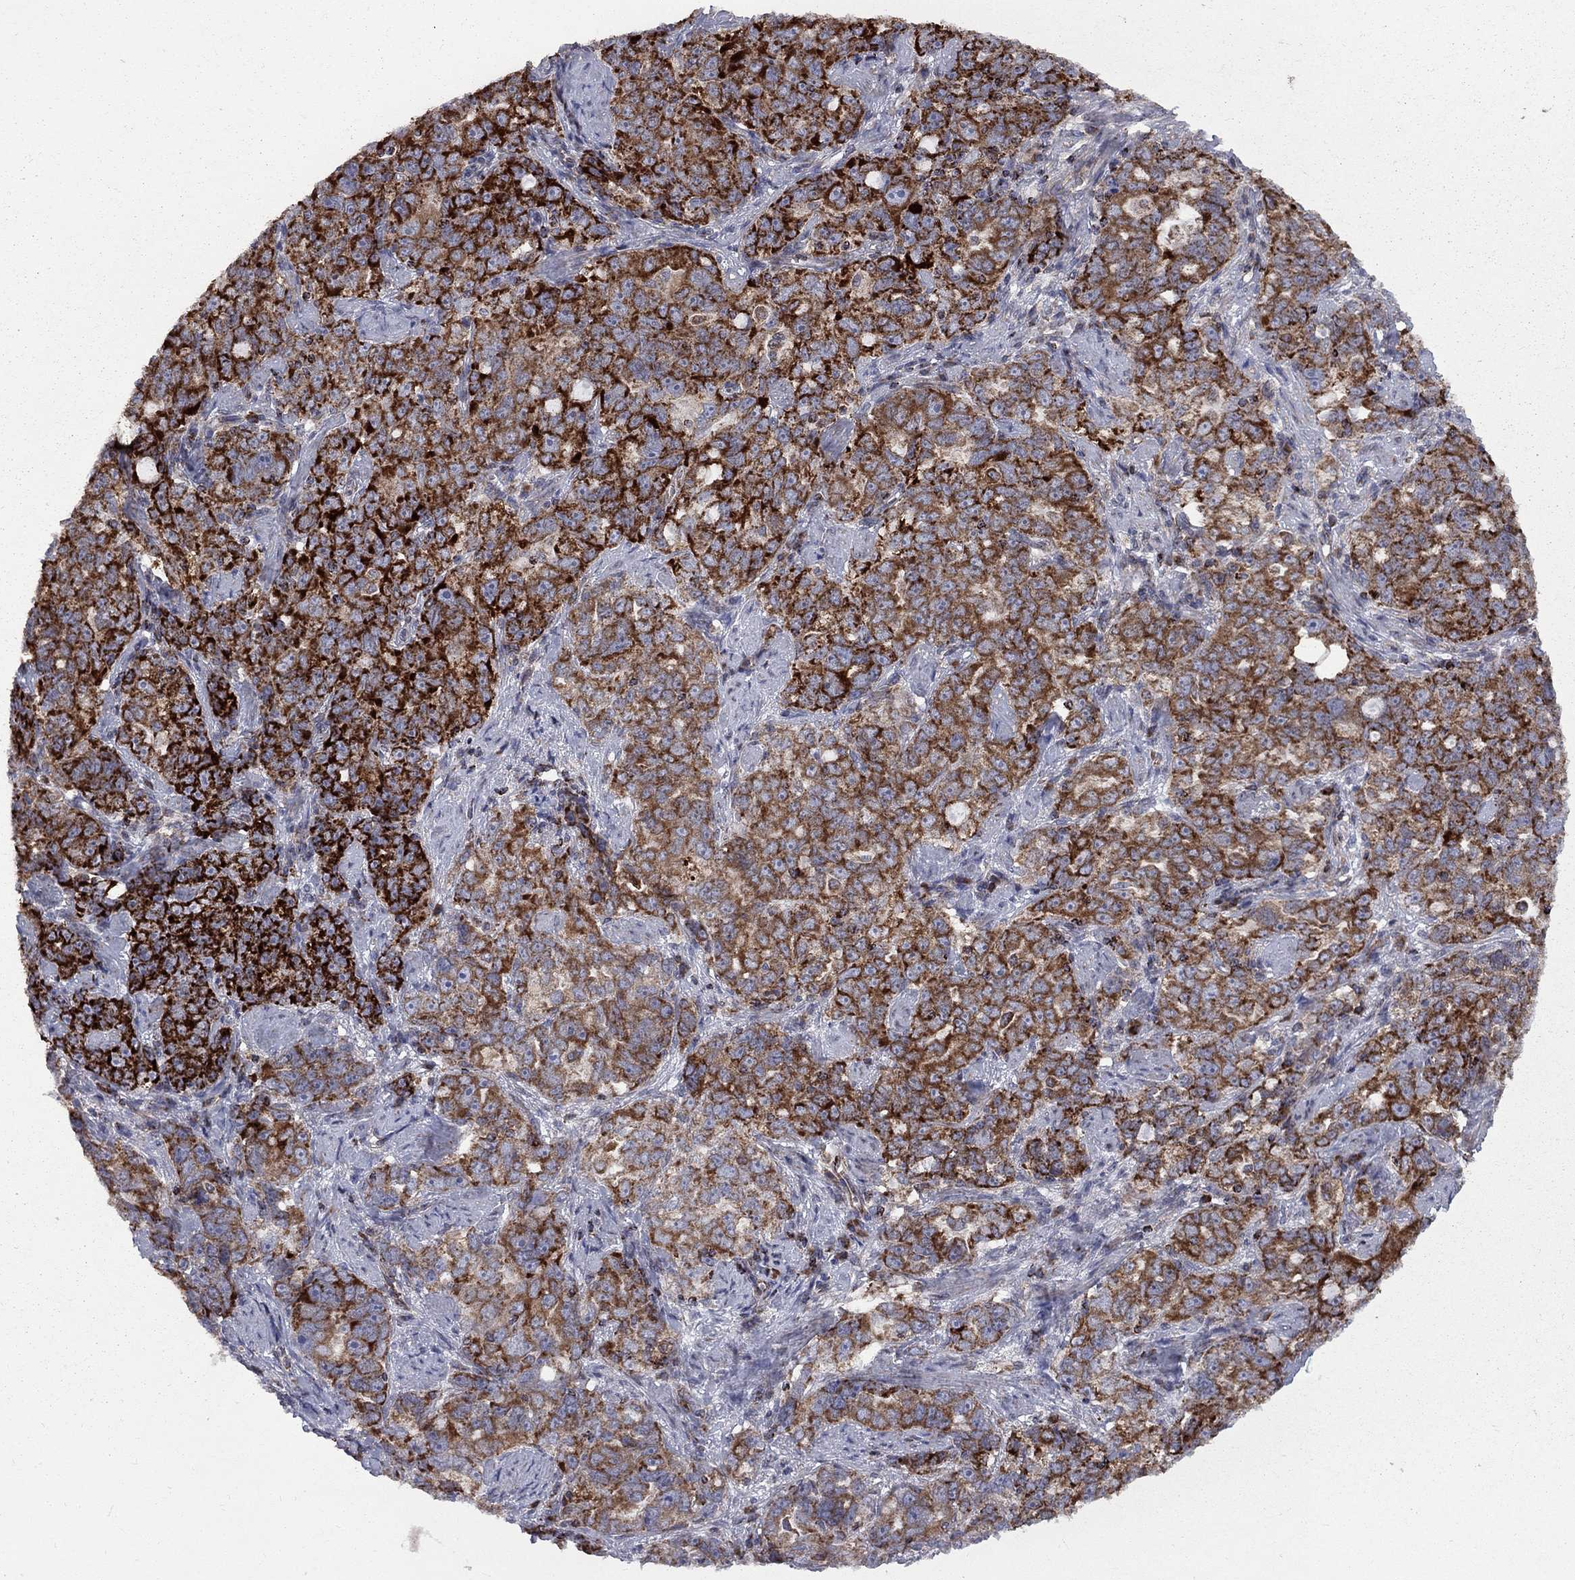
{"staining": {"intensity": "strong", "quantity": ">75%", "location": "cytoplasmic/membranous"}, "tissue": "ovarian cancer", "cell_type": "Tumor cells", "image_type": "cancer", "snomed": [{"axis": "morphology", "description": "Cystadenocarcinoma, serous, NOS"}, {"axis": "topography", "description": "Ovary"}], "caption": "Serous cystadenocarcinoma (ovarian) was stained to show a protein in brown. There is high levels of strong cytoplasmic/membranous expression in approximately >75% of tumor cells.", "gene": "CLPTM1", "patient": {"sex": "female", "age": 51}}